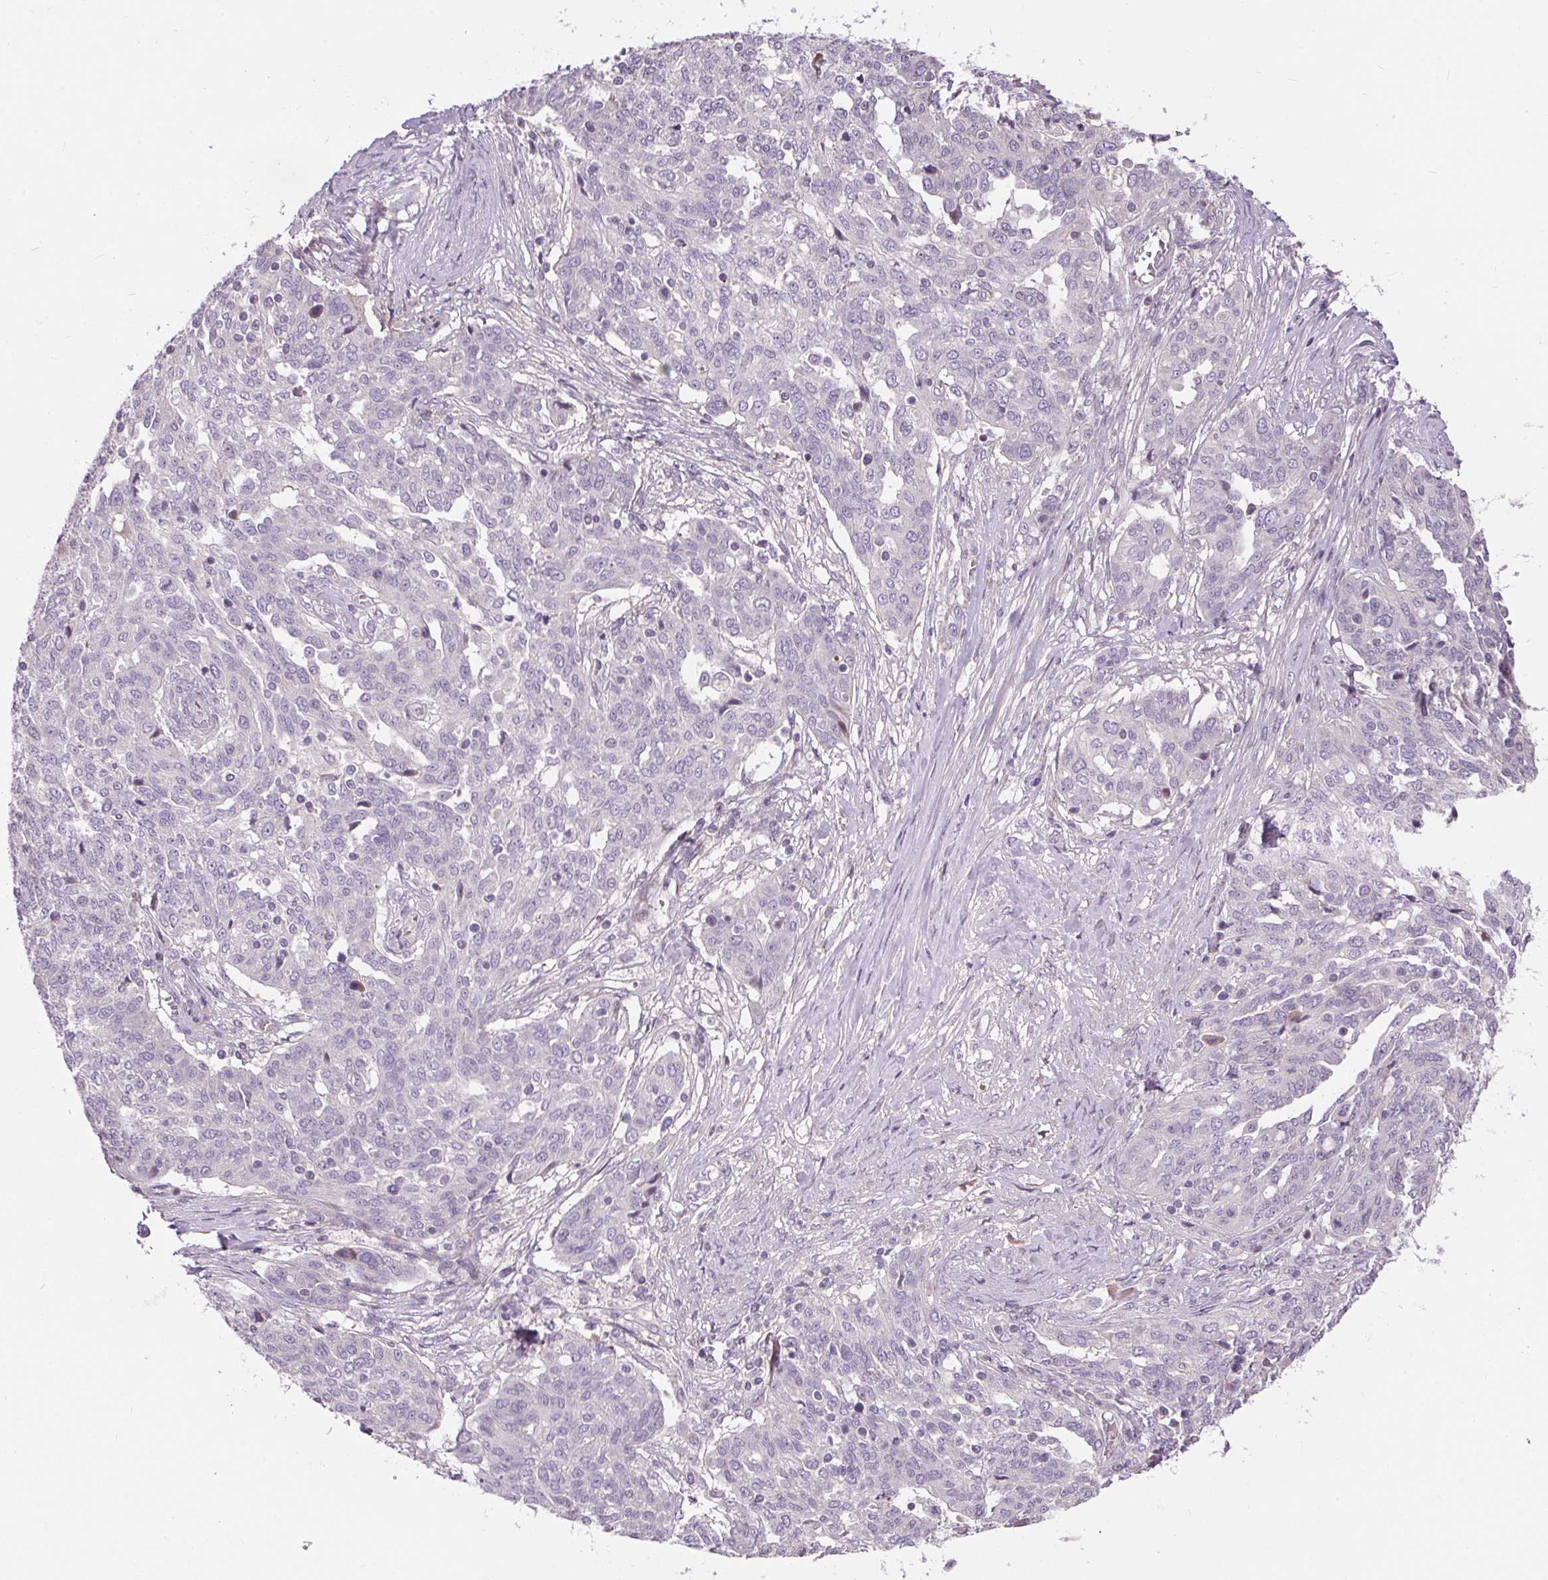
{"staining": {"intensity": "negative", "quantity": "none", "location": "none"}, "tissue": "ovarian cancer", "cell_type": "Tumor cells", "image_type": "cancer", "snomed": [{"axis": "morphology", "description": "Cystadenocarcinoma, serous, NOS"}, {"axis": "topography", "description": "Ovary"}], "caption": "Protein analysis of ovarian cancer (serous cystadenocarcinoma) exhibits no significant positivity in tumor cells.", "gene": "UNC13B", "patient": {"sex": "female", "age": 67}}